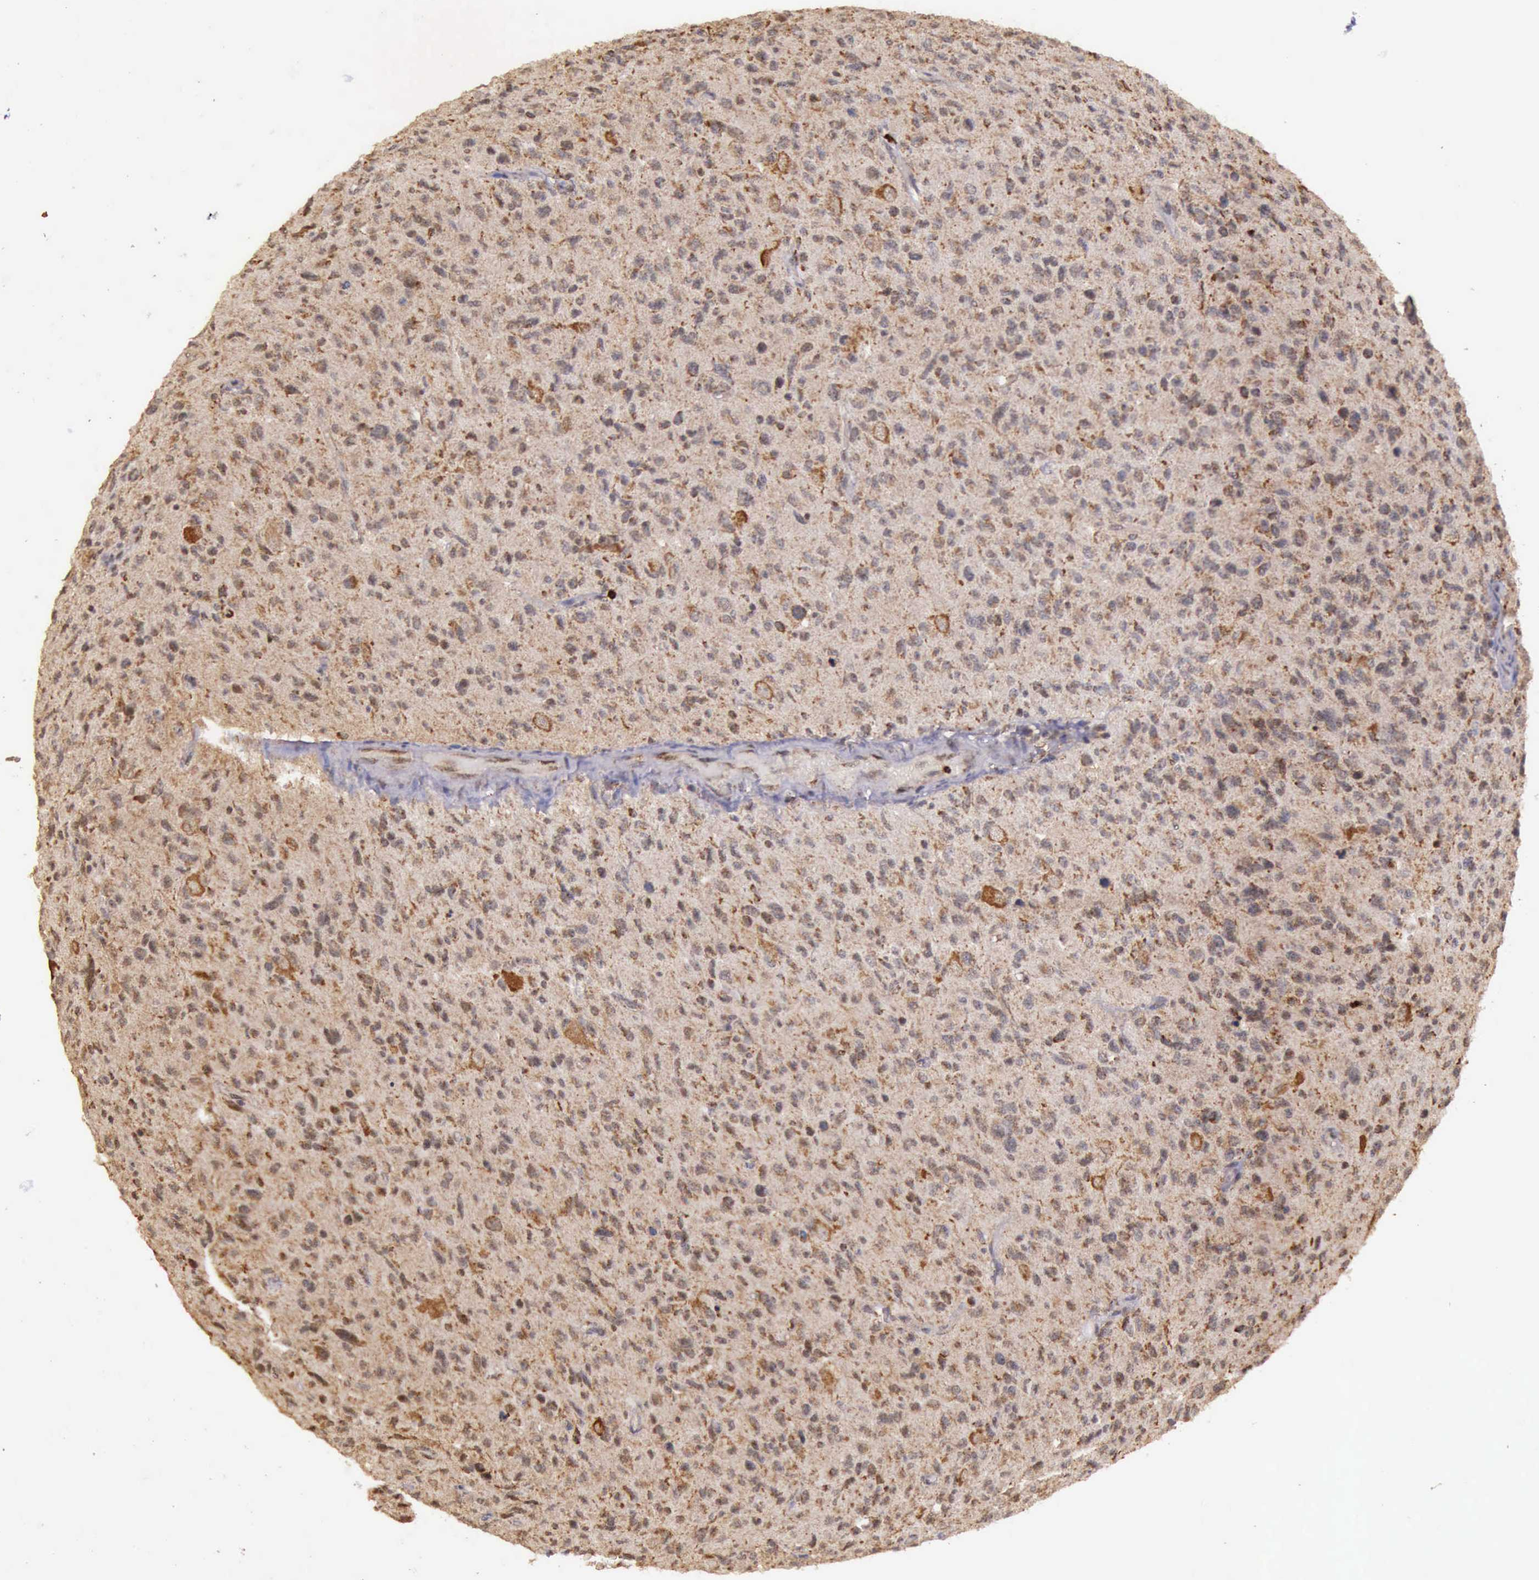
{"staining": {"intensity": "moderate", "quantity": ">75%", "location": "cytoplasmic/membranous"}, "tissue": "glioma", "cell_type": "Tumor cells", "image_type": "cancer", "snomed": [{"axis": "morphology", "description": "Glioma, malignant, High grade"}, {"axis": "topography", "description": "Brain"}], "caption": "Glioma stained with a brown dye exhibits moderate cytoplasmic/membranous positive expression in approximately >75% of tumor cells.", "gene": "ARMCX3", "patient": {"sex": "female", "age": 60}}